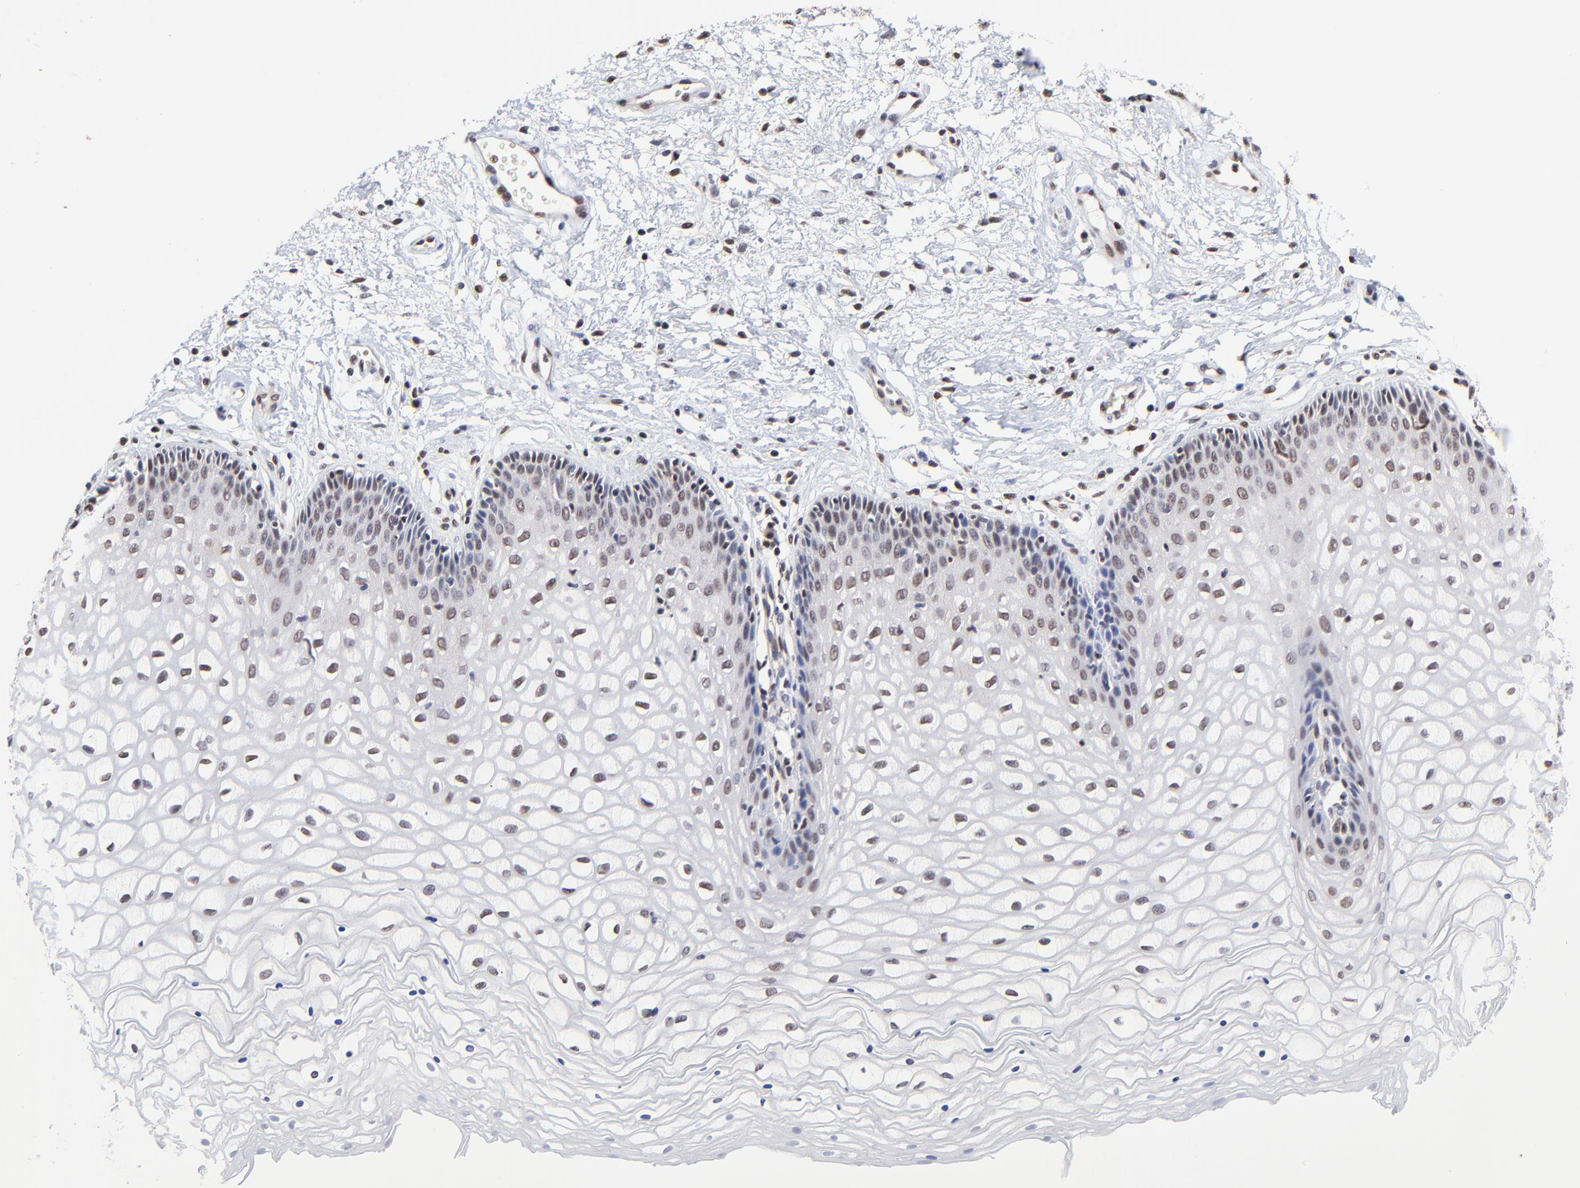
{"staining": {"intensity": "weak", "quantity": ">75%", "location": "nuclear"}, "tissue": "vagina", "cell_type": "Squamous epithelial cells", "image_type": "normal", "snomed": [{"axis": "morphology", "description": "Normal tissue, NOS"}, {"axis": "topography", "description": "Vagina"}], "caption": "Squamous epithelial cells display low levels of weak nuclear positivity in approximately >75% of cells in normal human vagina. The staining was performed using DAB to visualize the protein expression in brown, while the nuclei were stained in blue with hematoxylin (Magnification: 20x).", "gene": "DSN1", "patient": {"sex": "female", "age": 34}}